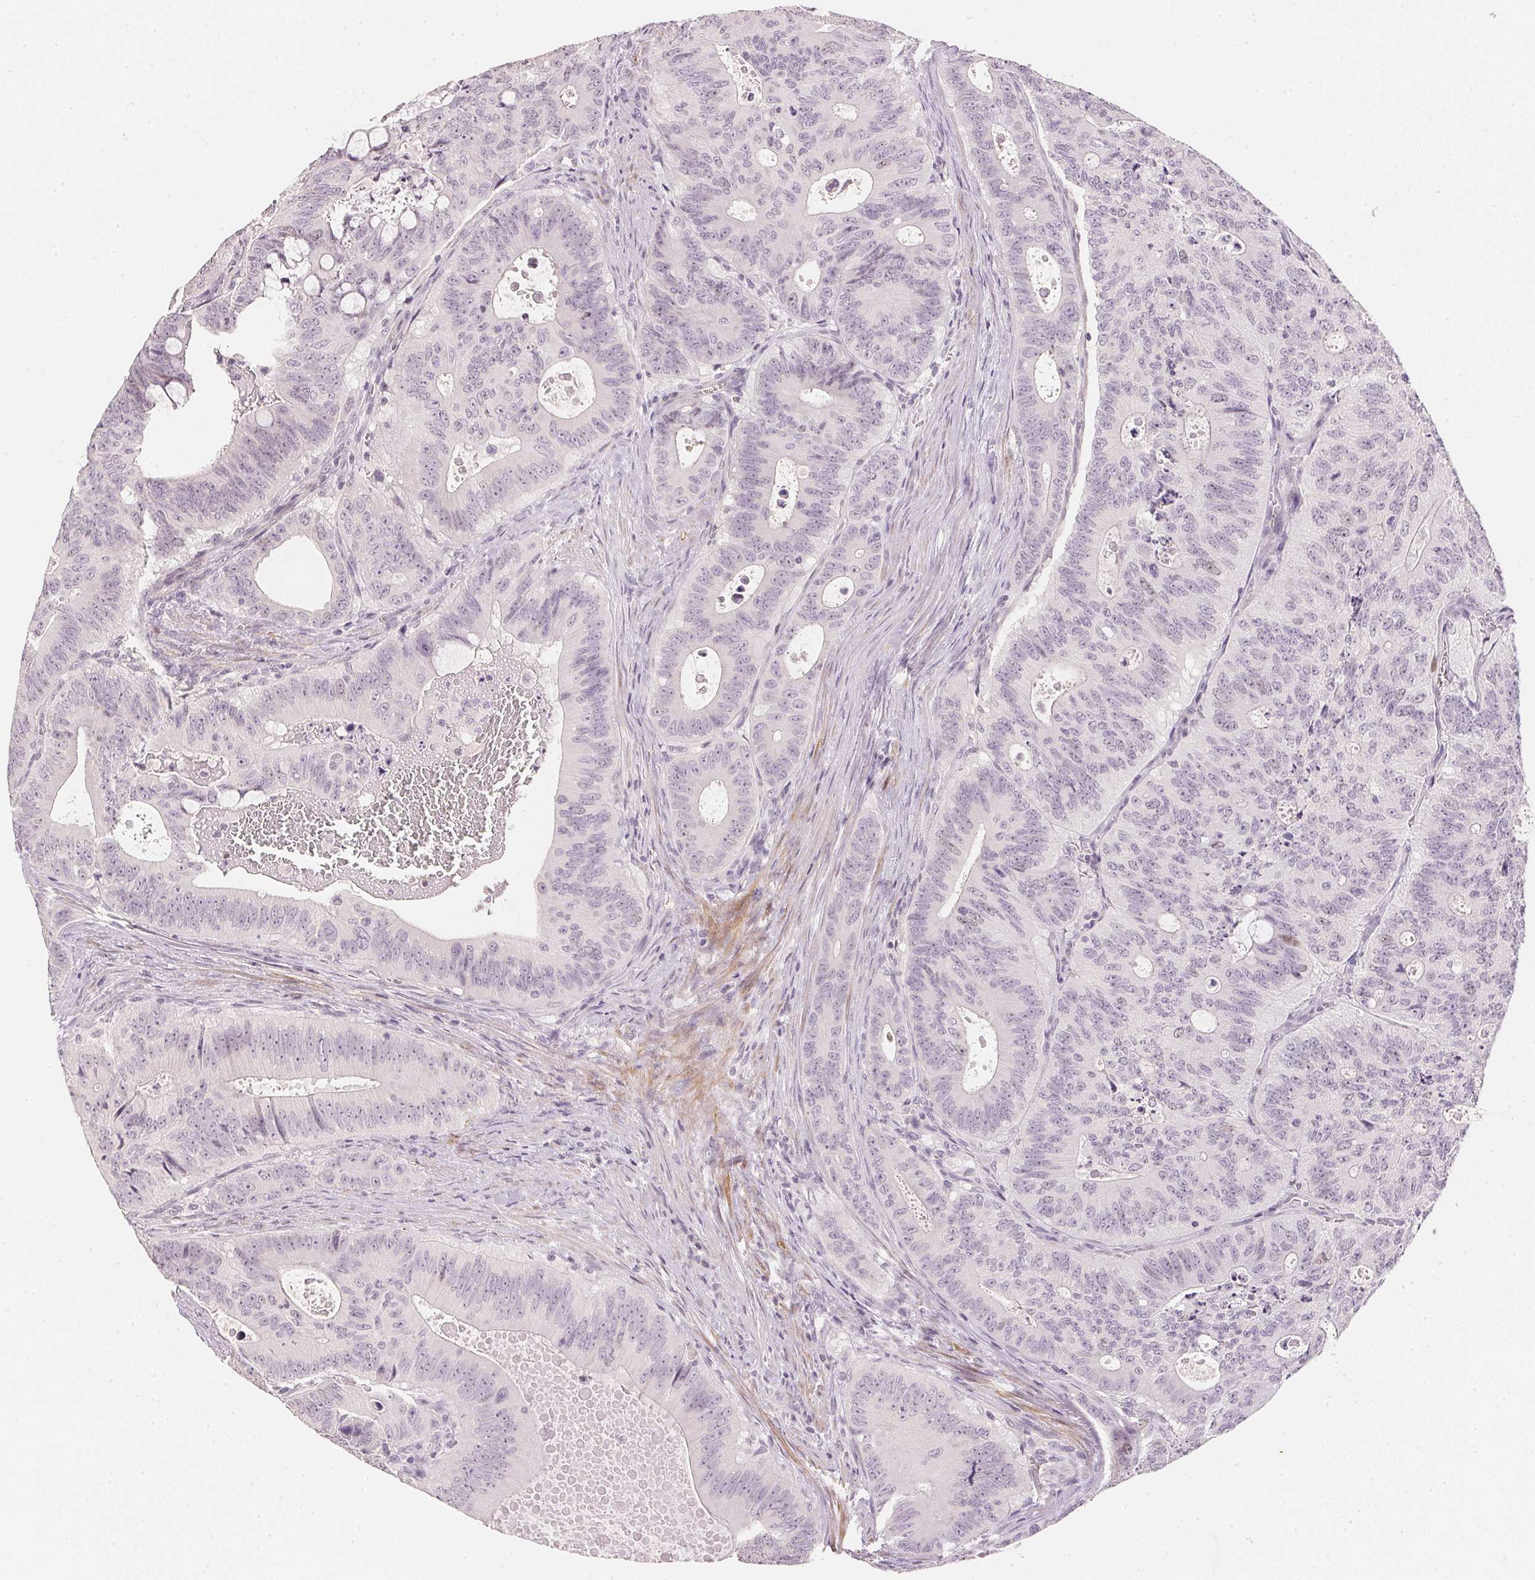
{"staining": {"intensity": "moderate", "quantity": "<25%", "location": "nuclear"}, "tissue": "colorectal cancer", "cell_type": "Tumor cells", "image_type": "cancer", "snomed": [{"axis": "morphology", "description": "Adenocarcinoma, NOS"}, {"axis": "topography", "description": "Colon"}], "caption": "Approximately <25% of tumor cells in colorectal cancer (adenocarcinoma) show moderate nuclear protein expression as visualized by brown immunohistochemical staining.", "gene": "SMTN", "patient": {"sex": "male", "age": 62}}